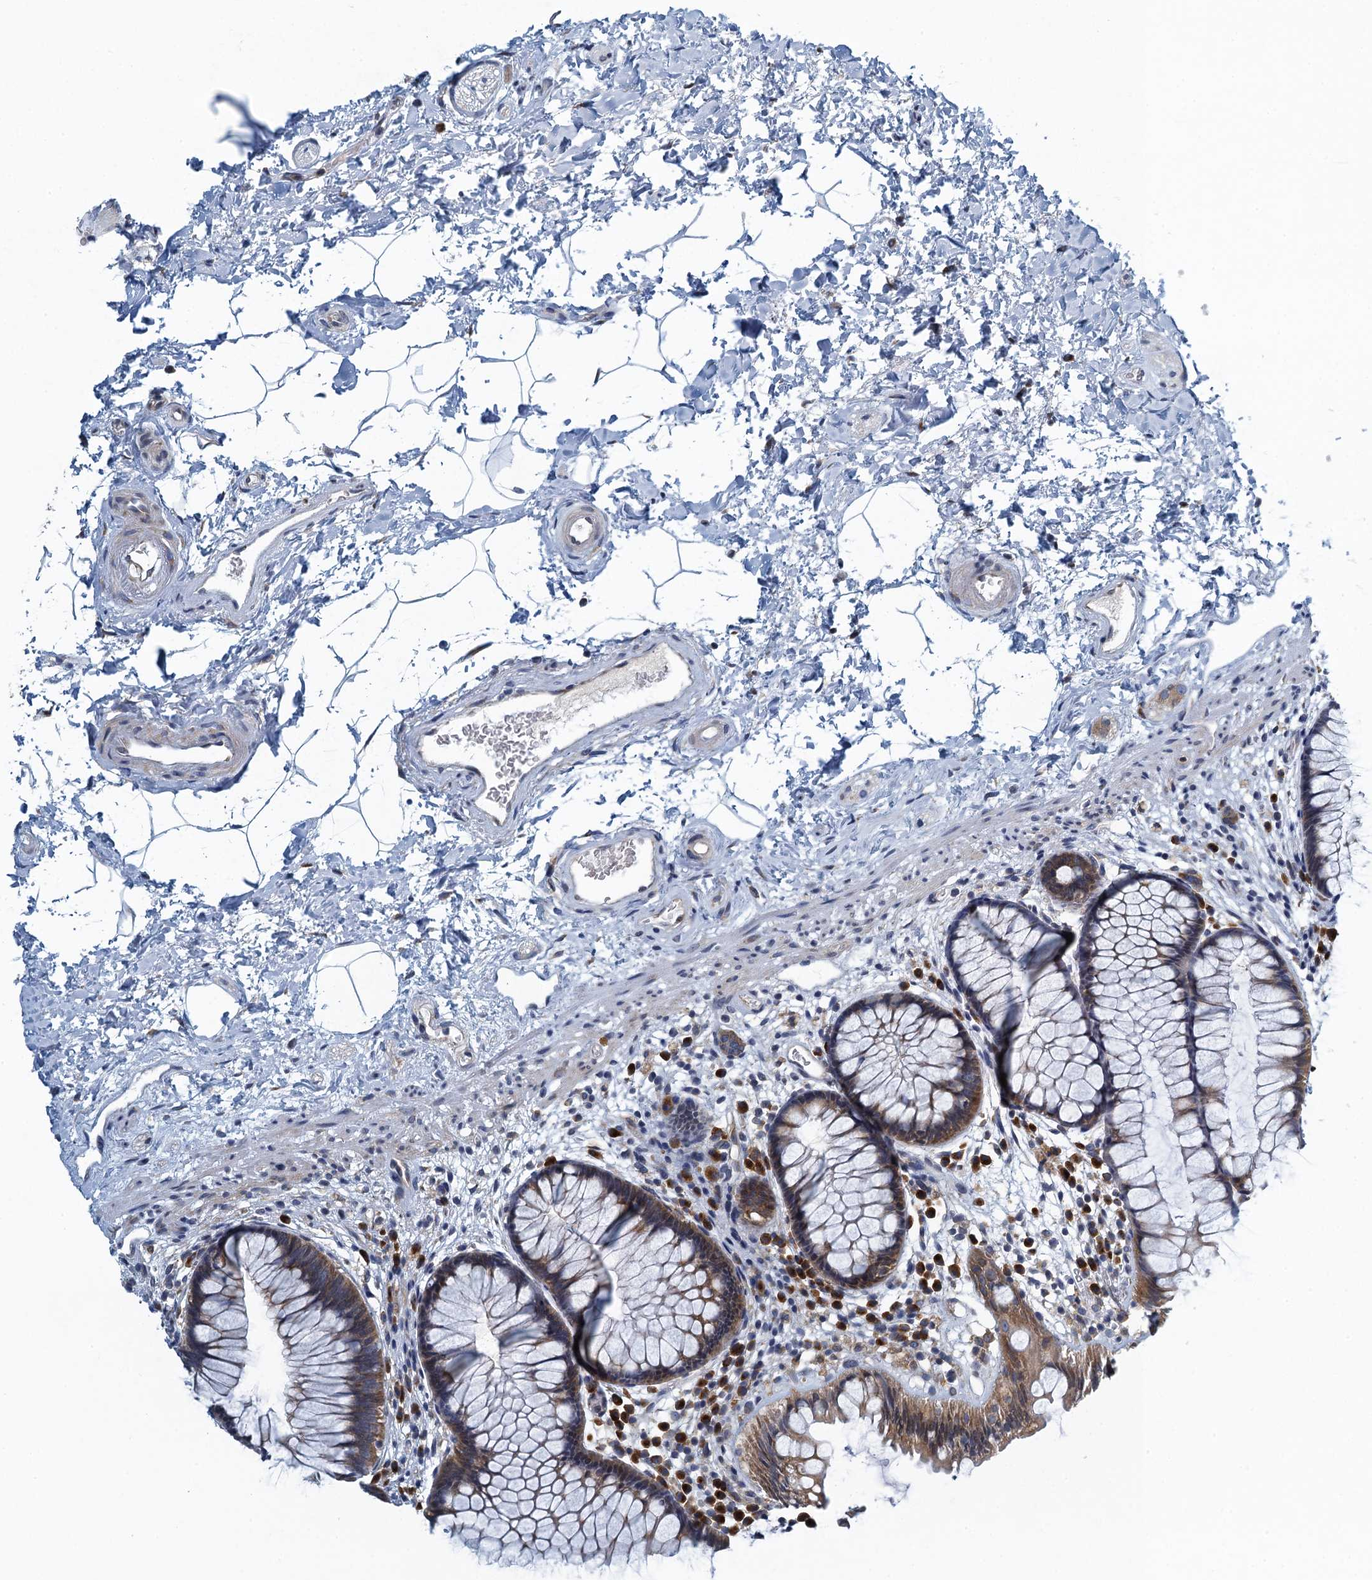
{"staining": {"intensity": "moderate", "quantity": ">75%", "location": "cytoplasmic/membranous"}, "tissue": "rectum", "cell_type": "Glandular cells", "image_type": "normal", "snomed": [{"axis": "morphology", "description": "Normal tissue, NOS"}, {"axis": "topography", "description": "Rectum"}], "caption": "A high-resolution micrograph shows IHC staining of normal rectum, which exhibits moderate cytoplasmic/membranous positivity in approximately >75% of glandular cells. The staining is performed using DAB (3,3'-diaminobenzidine) brown chromogen to label protein expression. The nuclei are counter-stained blue using hematoxylin.", "gene": "ALG2", "patient": {"sex": "male", "age": 51}}